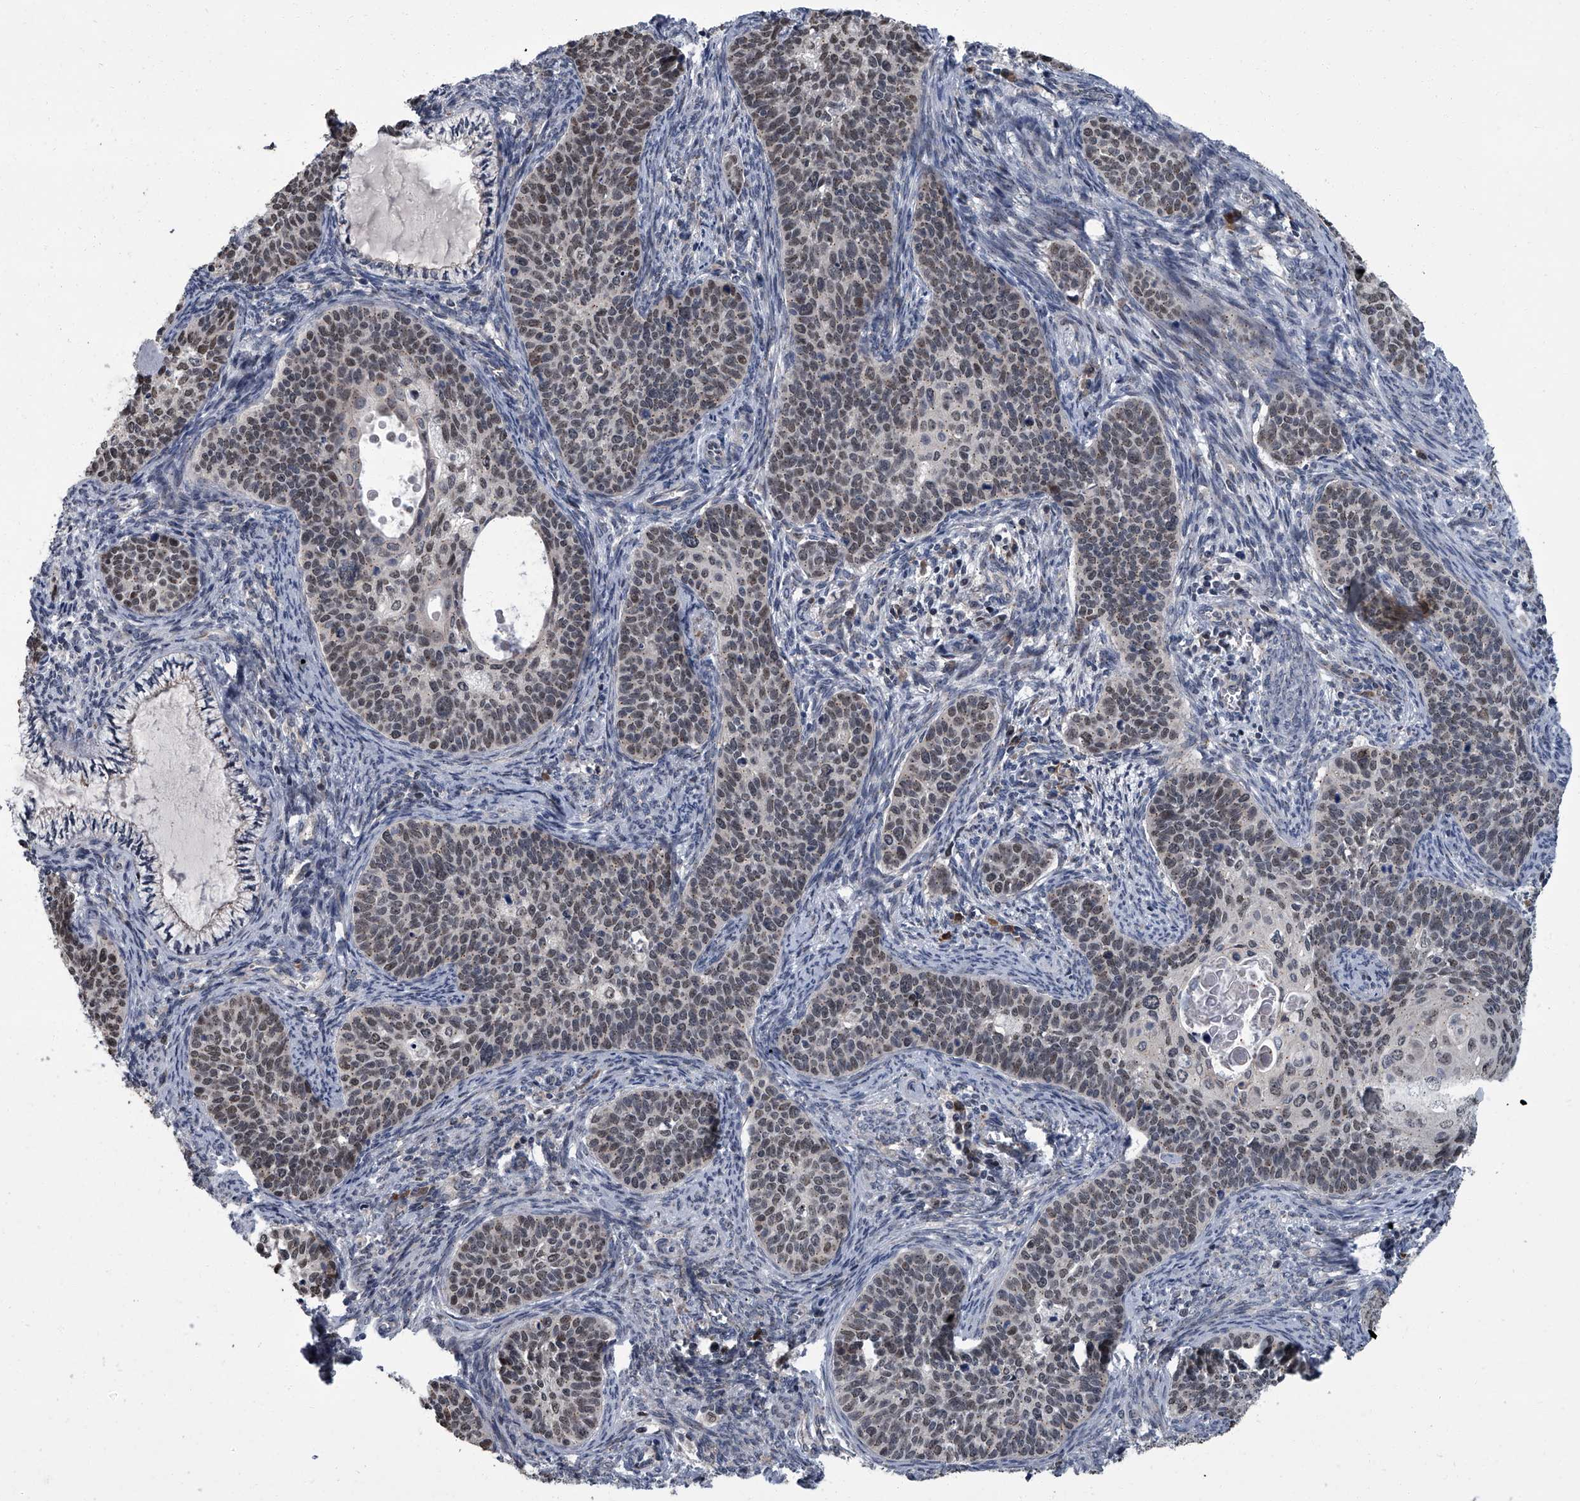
{"staining": {"intensity": "moderate", "quantity": "25%-75%", "location": "nuclear"}, "tissue": "cervical cancer", "cell_type": "Tumor cells", "image_type": "cancer", "snomed": [{"axis": "morphology", "description": "Squamous cell carcinoma, NOS"}, {"axis": "topography", "description": "Cervix"}], "caption": "Approximately 25%-75% of tumor cells in human cervical cancer exhibit moderate nuclear protein staining as visualized by brown immunohistochemical staining.", "gene": "ZNF274", "patient": {"sex": "female", "age": 33}}